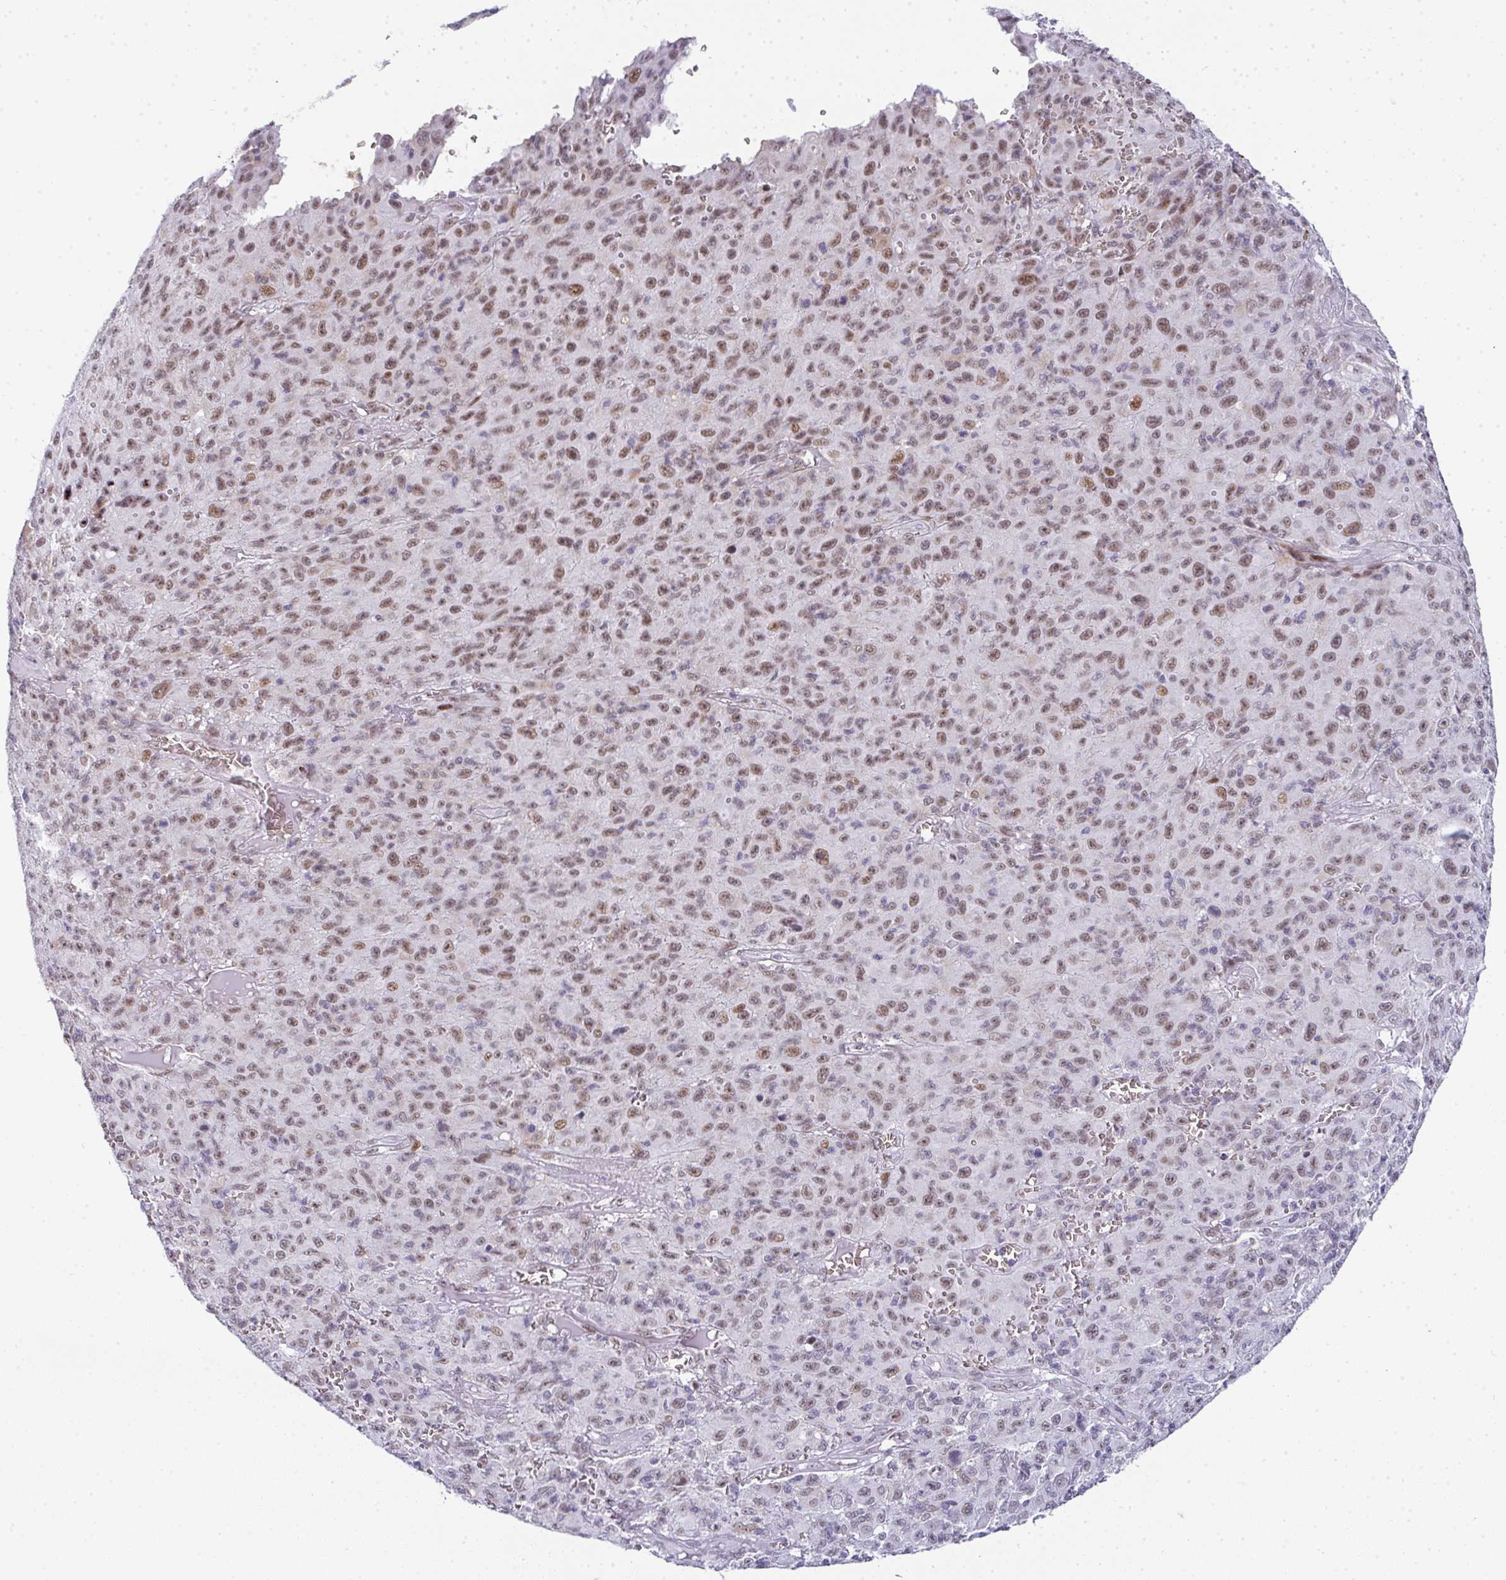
{"staining": {"intensity": "moderate", "quantity": "25%-75%", "location": "nuclear"}, "tissue": "melanoma", "cell_type": "Tumor cells", "image_type": "cancer", "snomed": [{"axis": "morphology", "description": "Malignant melanoma, NOS"}, {"axis": "topography", "description": "Skin"}], "caption": "Tumor cells show moderate nuclear expression in about 25%-75% of cells in melanoma.", "gene": "TNMD", "patient": {"sex": "male", "age": 46}}